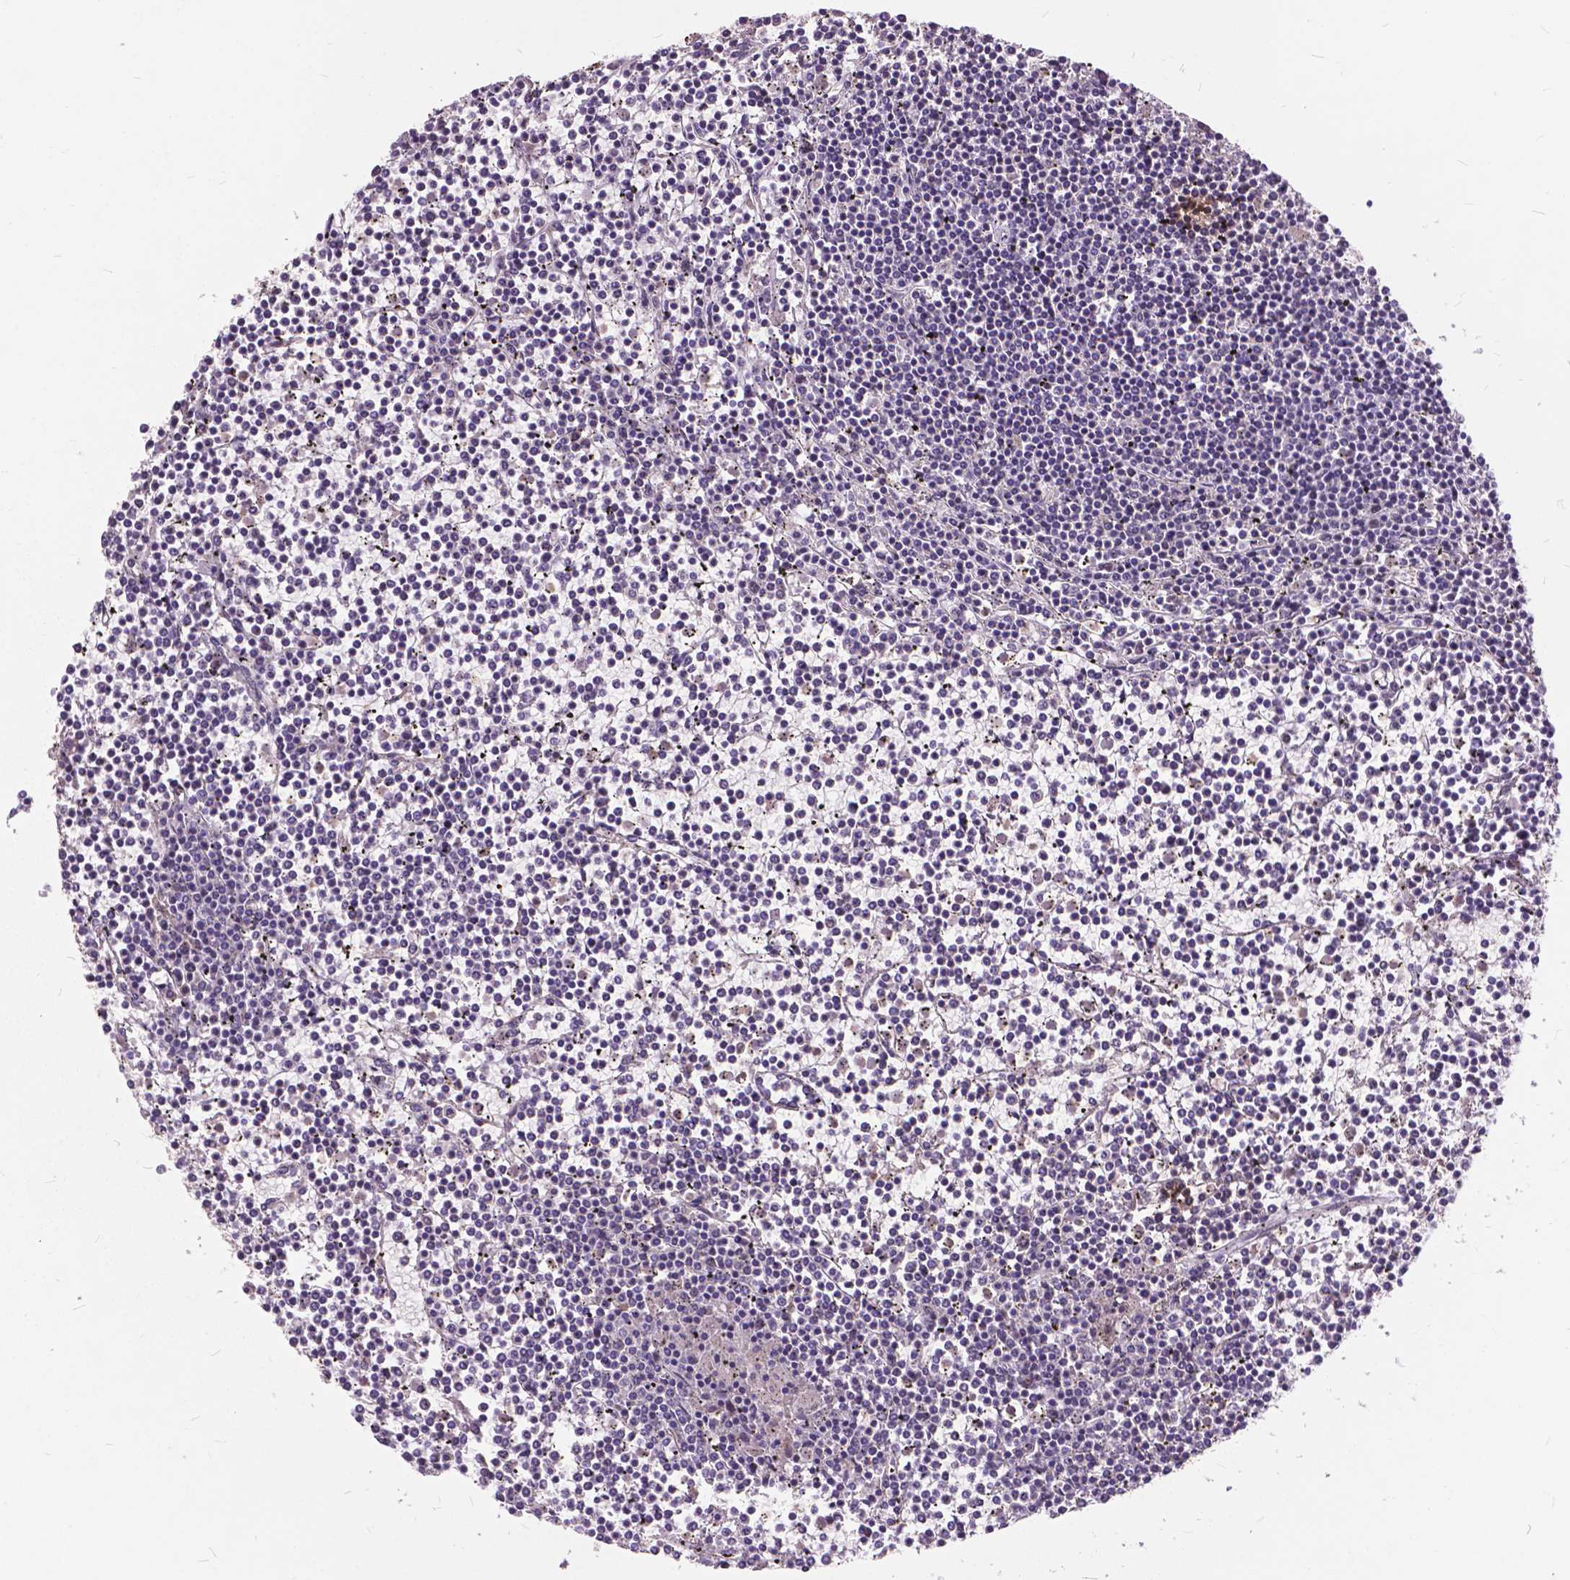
{"staining": {"intensity": "negative", "quantity": "none", "location": "none"}, "tissue": "lymphoma", "cell_type": "Tumor cells", "image_type": "cancer", "snomed": [{"axis": "morphology", "description": "Malignant lymphoma, non-Hodgkin's type, Low grade"}, {"axis": "topography", "description": "Spleen"}], "caption": "A photomicrograph of human low-grade malignant lymphoma, non-Hodgkin's type is negative for staining in tumor cells.", "gene": "MSH2", "patient": {"sex": "female", "age": 19}}